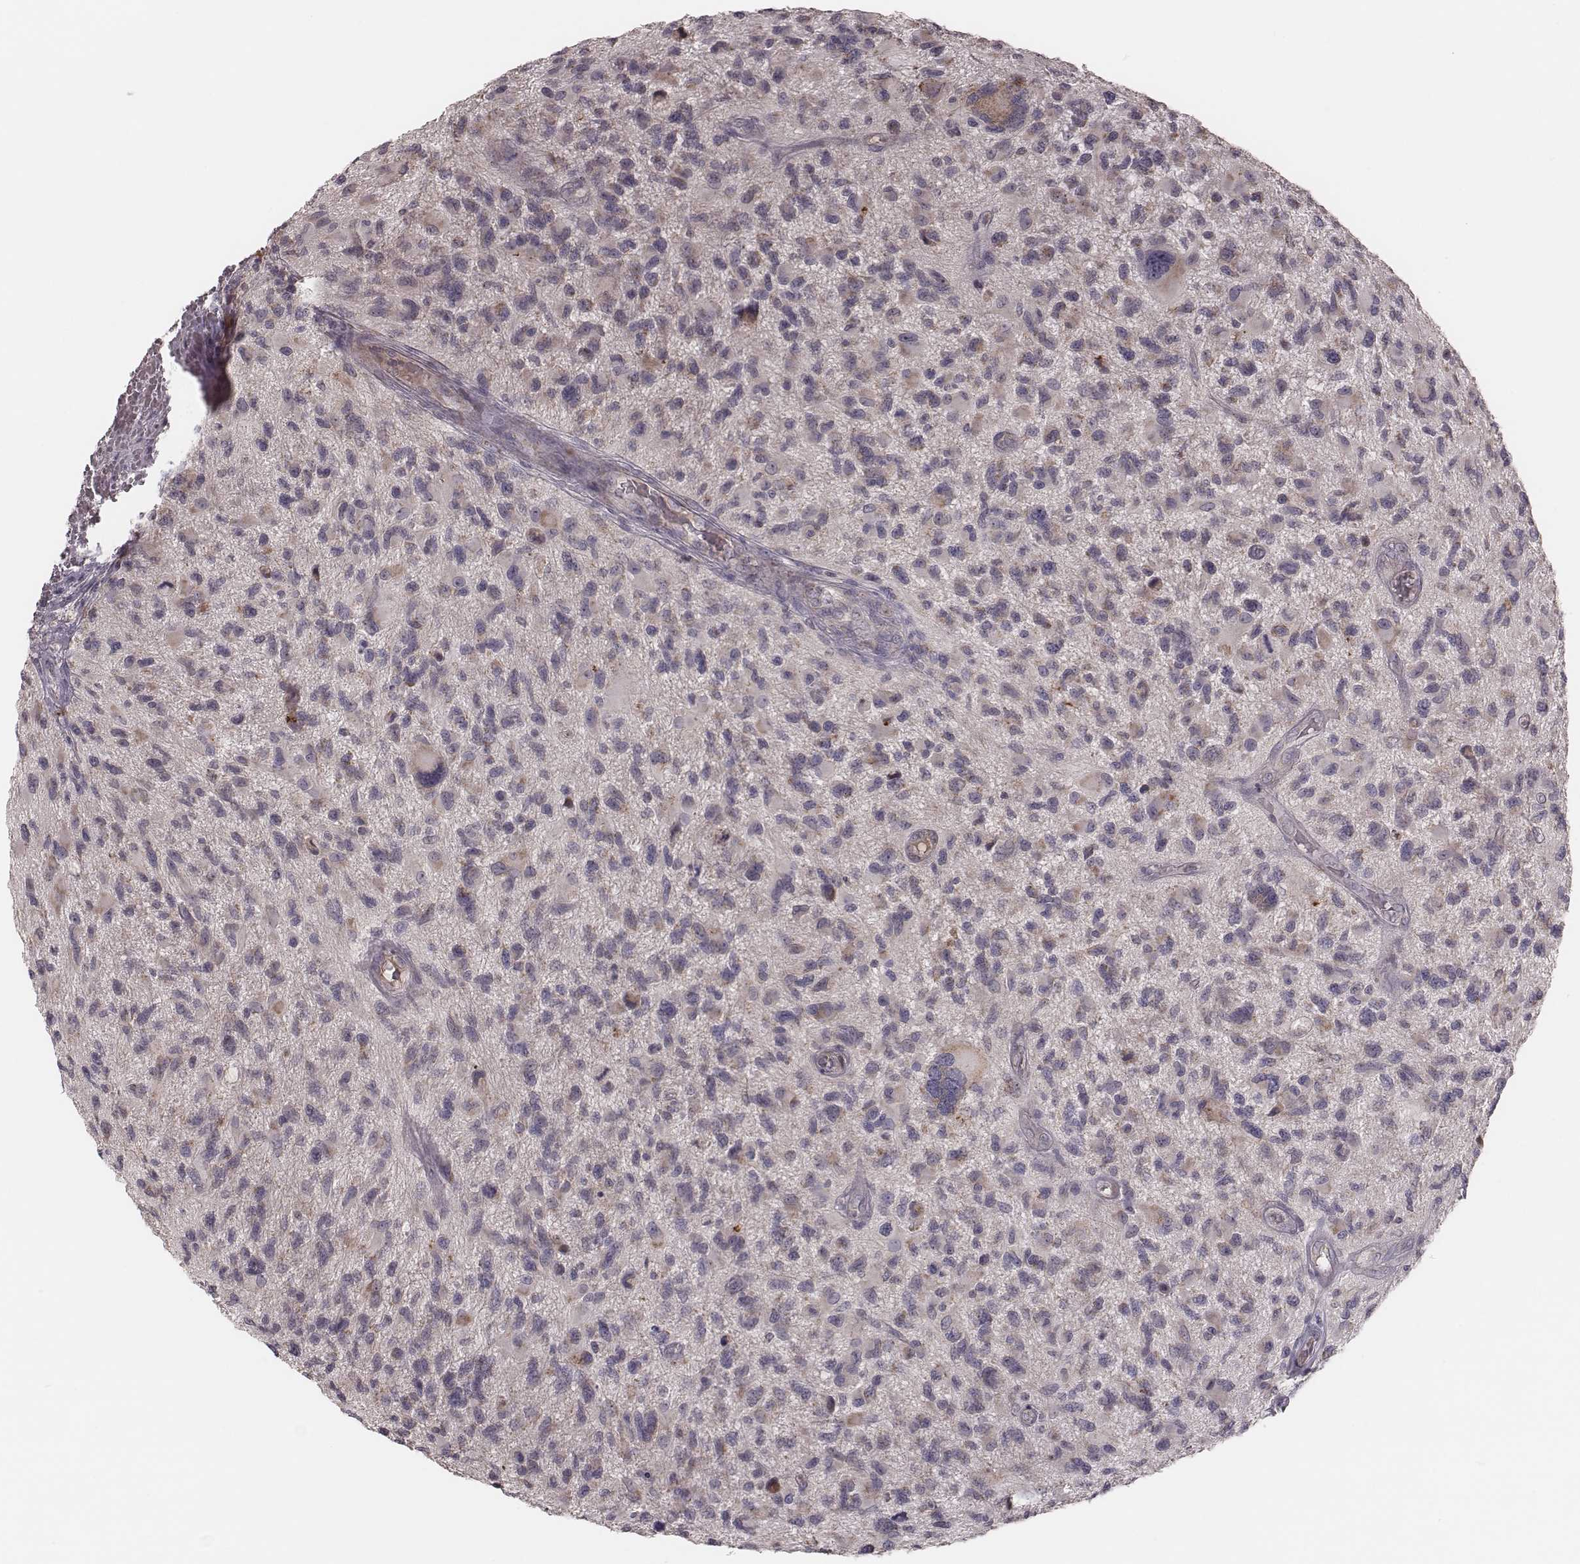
{"staining": {"intensity": "weak", "quantity": "<25%", "location": "cytoplasmic/membranous"}, "tissue": "glioma", "cell_type": "Tumor cells", "image_type": "cancer", "snomed": [{"axis": "morphology", "description": "Glioma, malignant, NOS"}, {"axis": "morphology", "description": "Glioma, malignant, High grade"}, {"axis": "topography", "description": "Brain"}], "caption": "The photomicrograph exhibits no significant expression in tumor cells of glioma (malignant).", "gene": "MRPS27", "patient": {"sex": "female", "age": 71}}